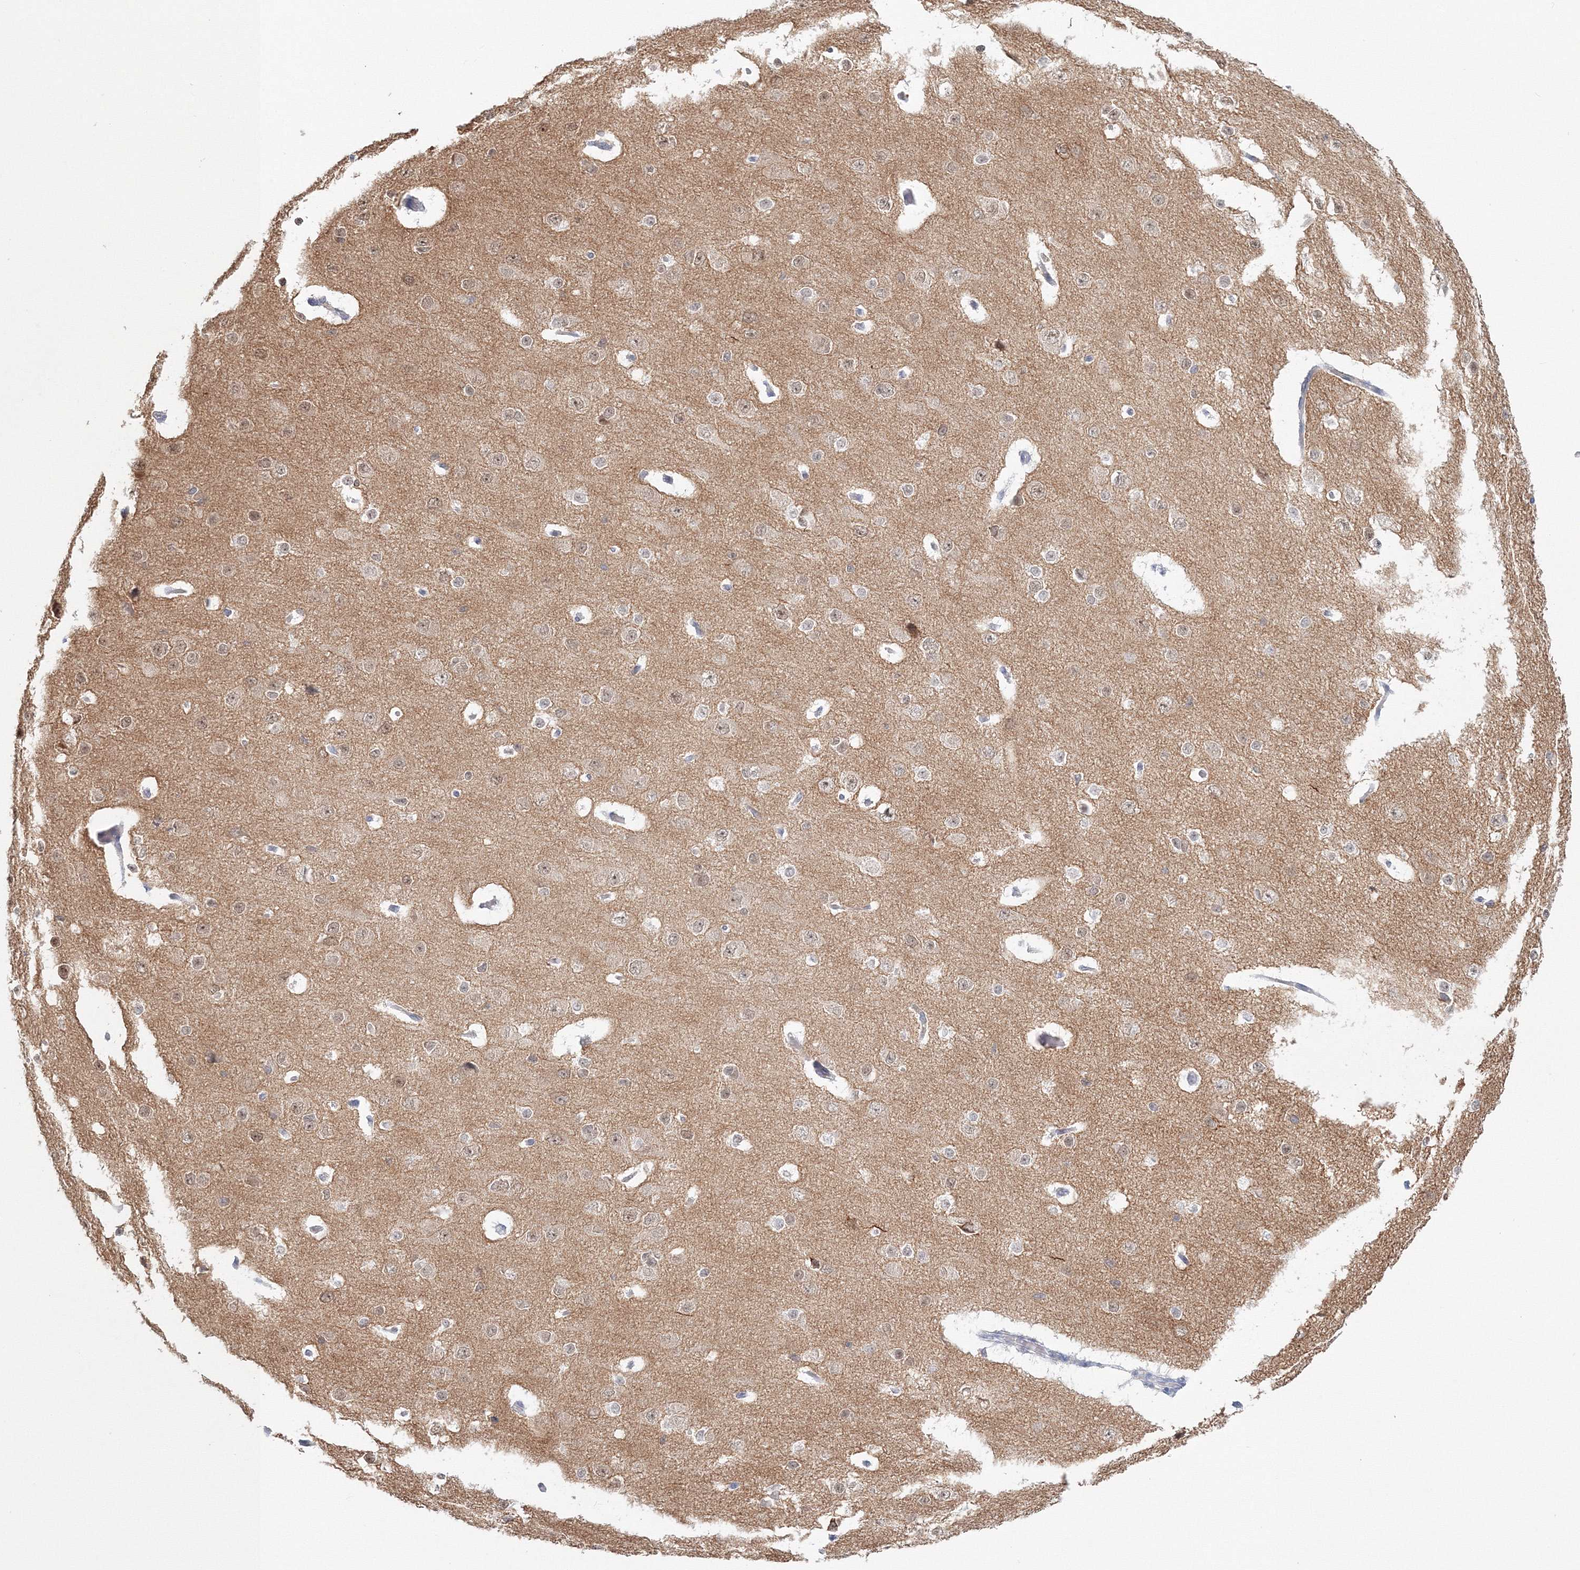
{"staining": {"intensity": "negative", "quantity": "none", "location": "none"}, "tissue": "cerebral cortex", "cell_type": "Endothelial cells", "image_type": "normal", "snomed": [{"axis": "morphology", "description": "Normal tissue, NOS"}, {"axis": "morphology", "description": "Developmental malformation"}, {"axis": "topography", "description": "Cerebral cortex"}], "caption": "This is a histopathology image of IHC staining of benign cerebral cortex, which shows no expression in endothelial cells. (Immunohistochemistry (ihc), brightfield microscopy, high magnification).", "gene": "VSIG1", "patient": {"sex": "female", "age": 30}}